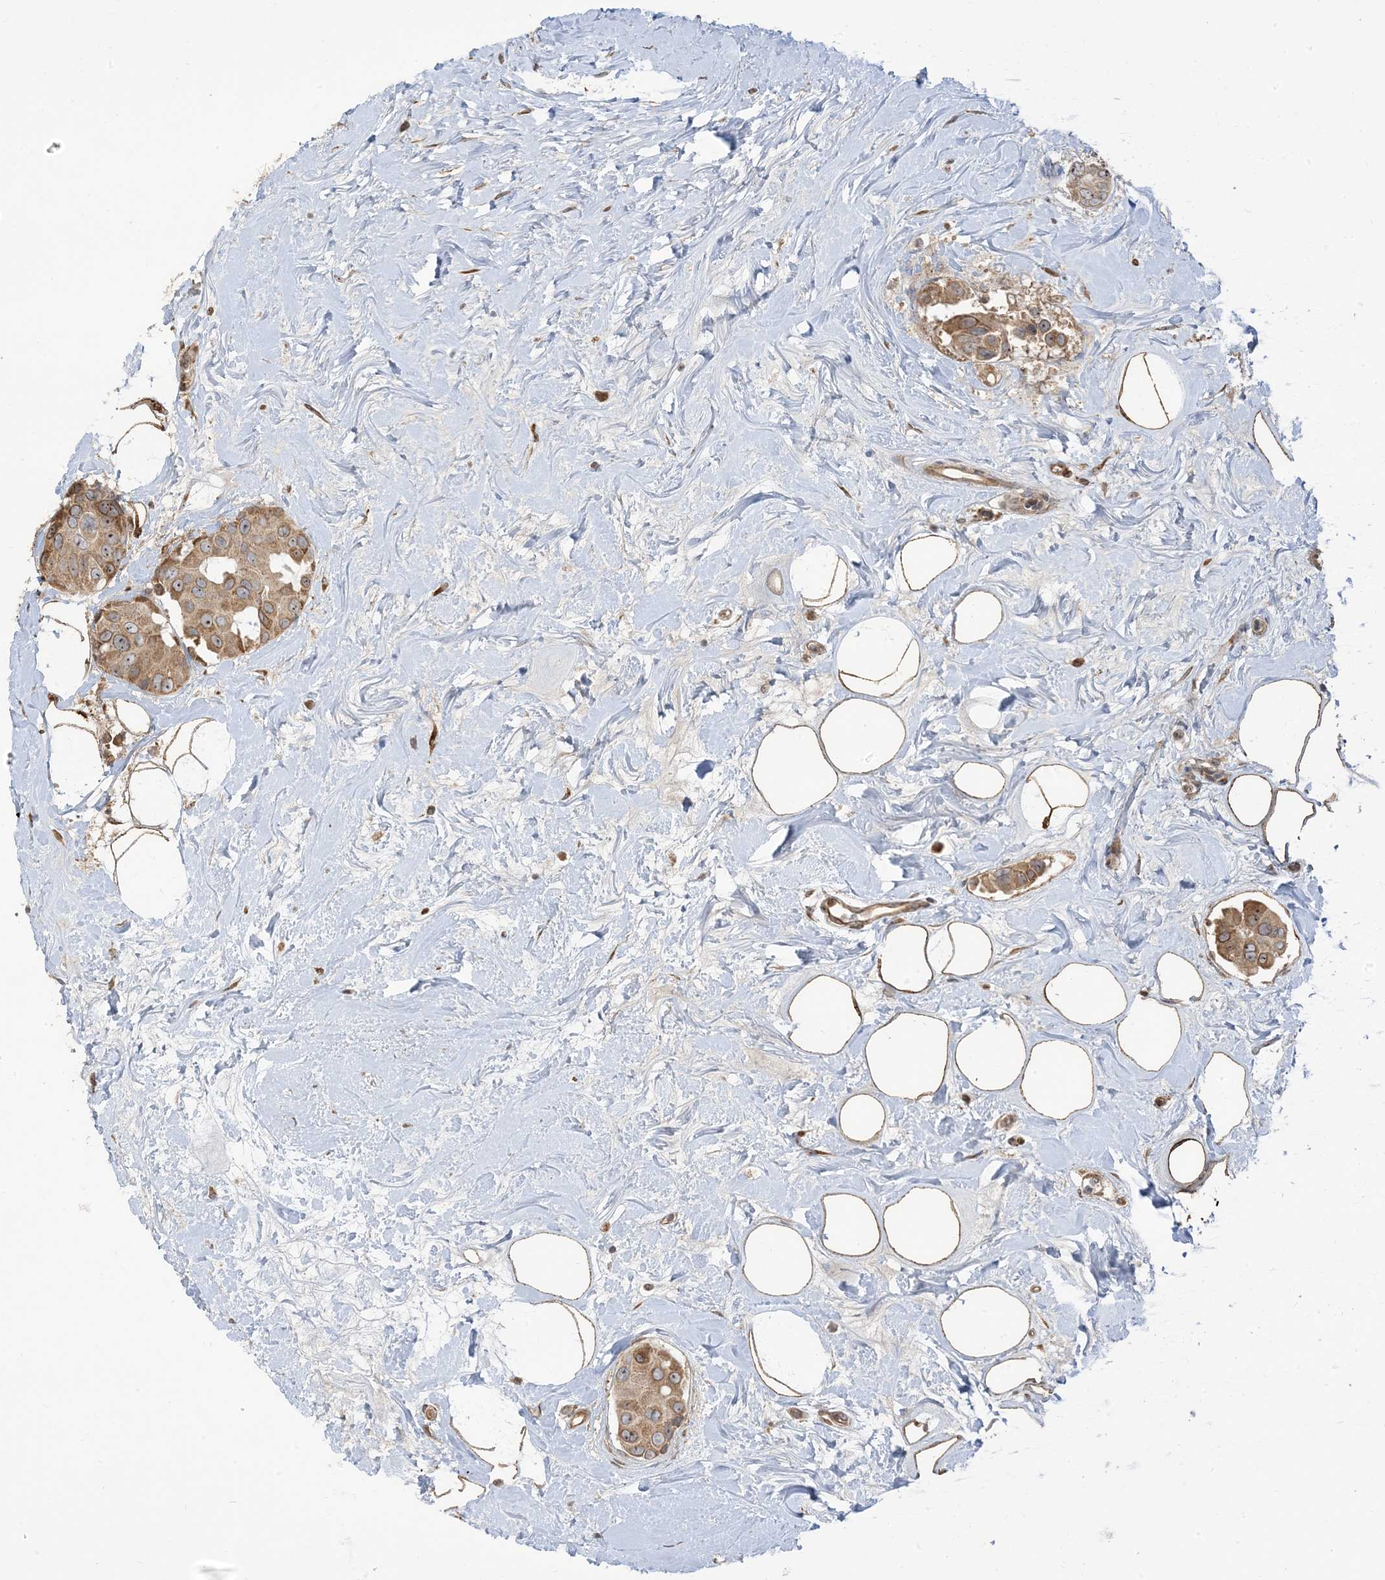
{"staining": {"intensity": "moderate", "quantity": ">75%", "location": "cytoplasmic/membranous"}, "tissue": "breast cancer", "cell_type": "Tumor cells", "image_type": "cancer", "snomed": [{"axis": "morphology", "description": "Normal tissue, NOS"}, {"axis": "morphology", "description": "Duct carcinoma"}, {"axis": "topography", "description": "Breast"}], "caption": "The immunohistochemical stain labels moderate cytoplasmic/membranous expression in tumor cells of breast cancer (invasive ductal carcinoma) tissue.", "gene": "ECM2", "patient": {"sex": "female", "age": 39}}